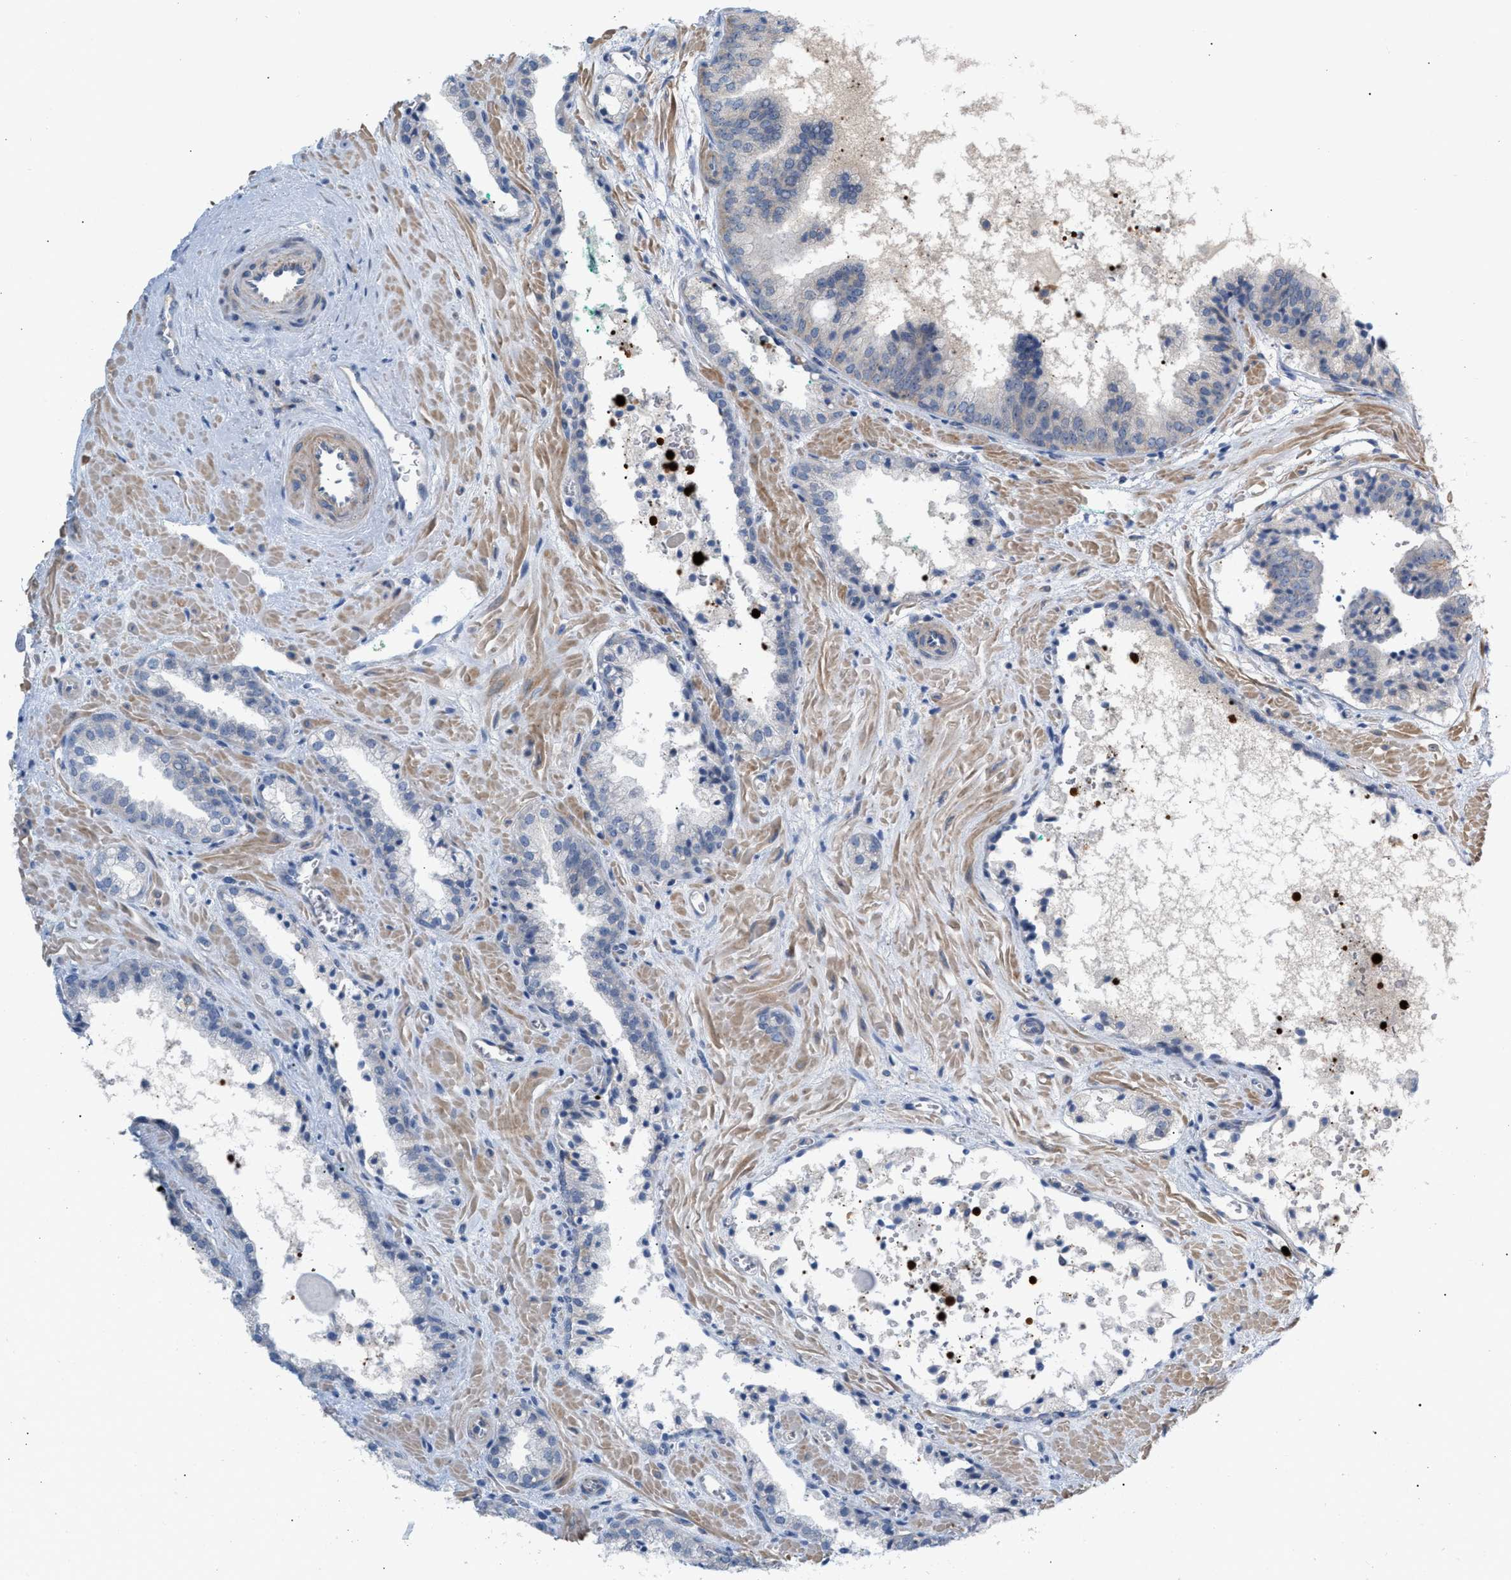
{"staining": {"intensity": "negative", "quantity": "none", "location": "none"}, "tissue": "prostate cancer", "cell_type": "Tumor cells", "image_type": "cancer", "snomed": [{"axis": "morphology", "description": "Adenocarcinoma, Low grade"}, {"axis": "topography", "description": "Prostate"}], "caption": "Immunohistochemistry micrograph of neoplastic tissue: human prostate adenocarcinoma (low-grade) stained with DAB shows no significant protein staining in tumor cells.", "gene": "LRCH1", "patient": {"sex": "male", "age": 71}}